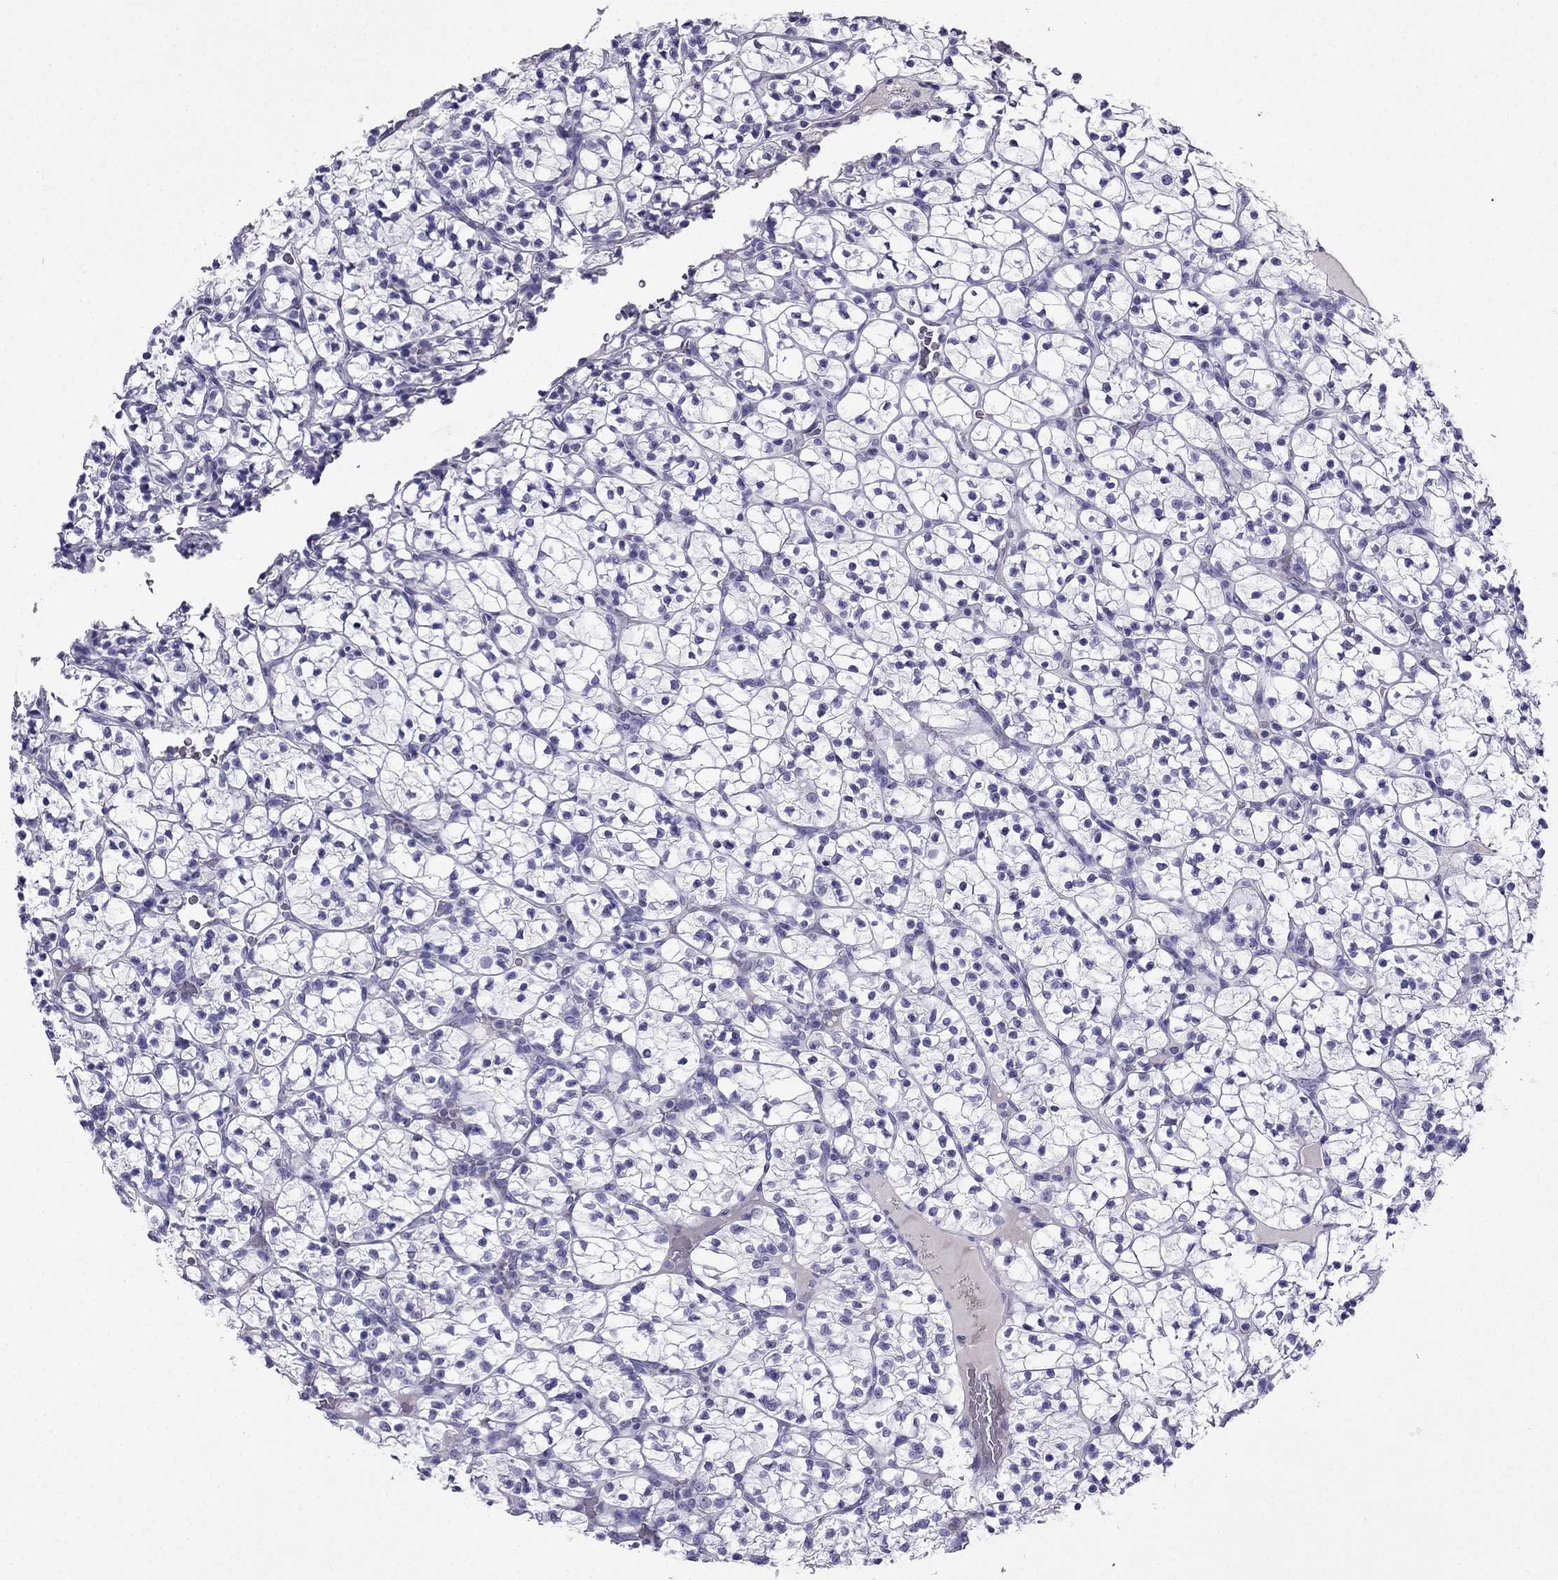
{"staining": {"intensity": "negative", "quantity": "none", "location": "none"}, "tissue": "renal cancer", "cell_type": "Tumor cells", "image_type": "cancer", "snomed": [{"axis": "morphology", "description": "Adenocarcinoma, NOS"}, {"axis": "topography", "description": "Kidney"}], "caption": "A high-resolution micrograph shows immunohistochemistry (IHC) staining of adenocarcinoma (renal), which displays no significant expression in tumor cells.", "gene": "CDHR4", "patient": {"sex": "female", "age": 89}}